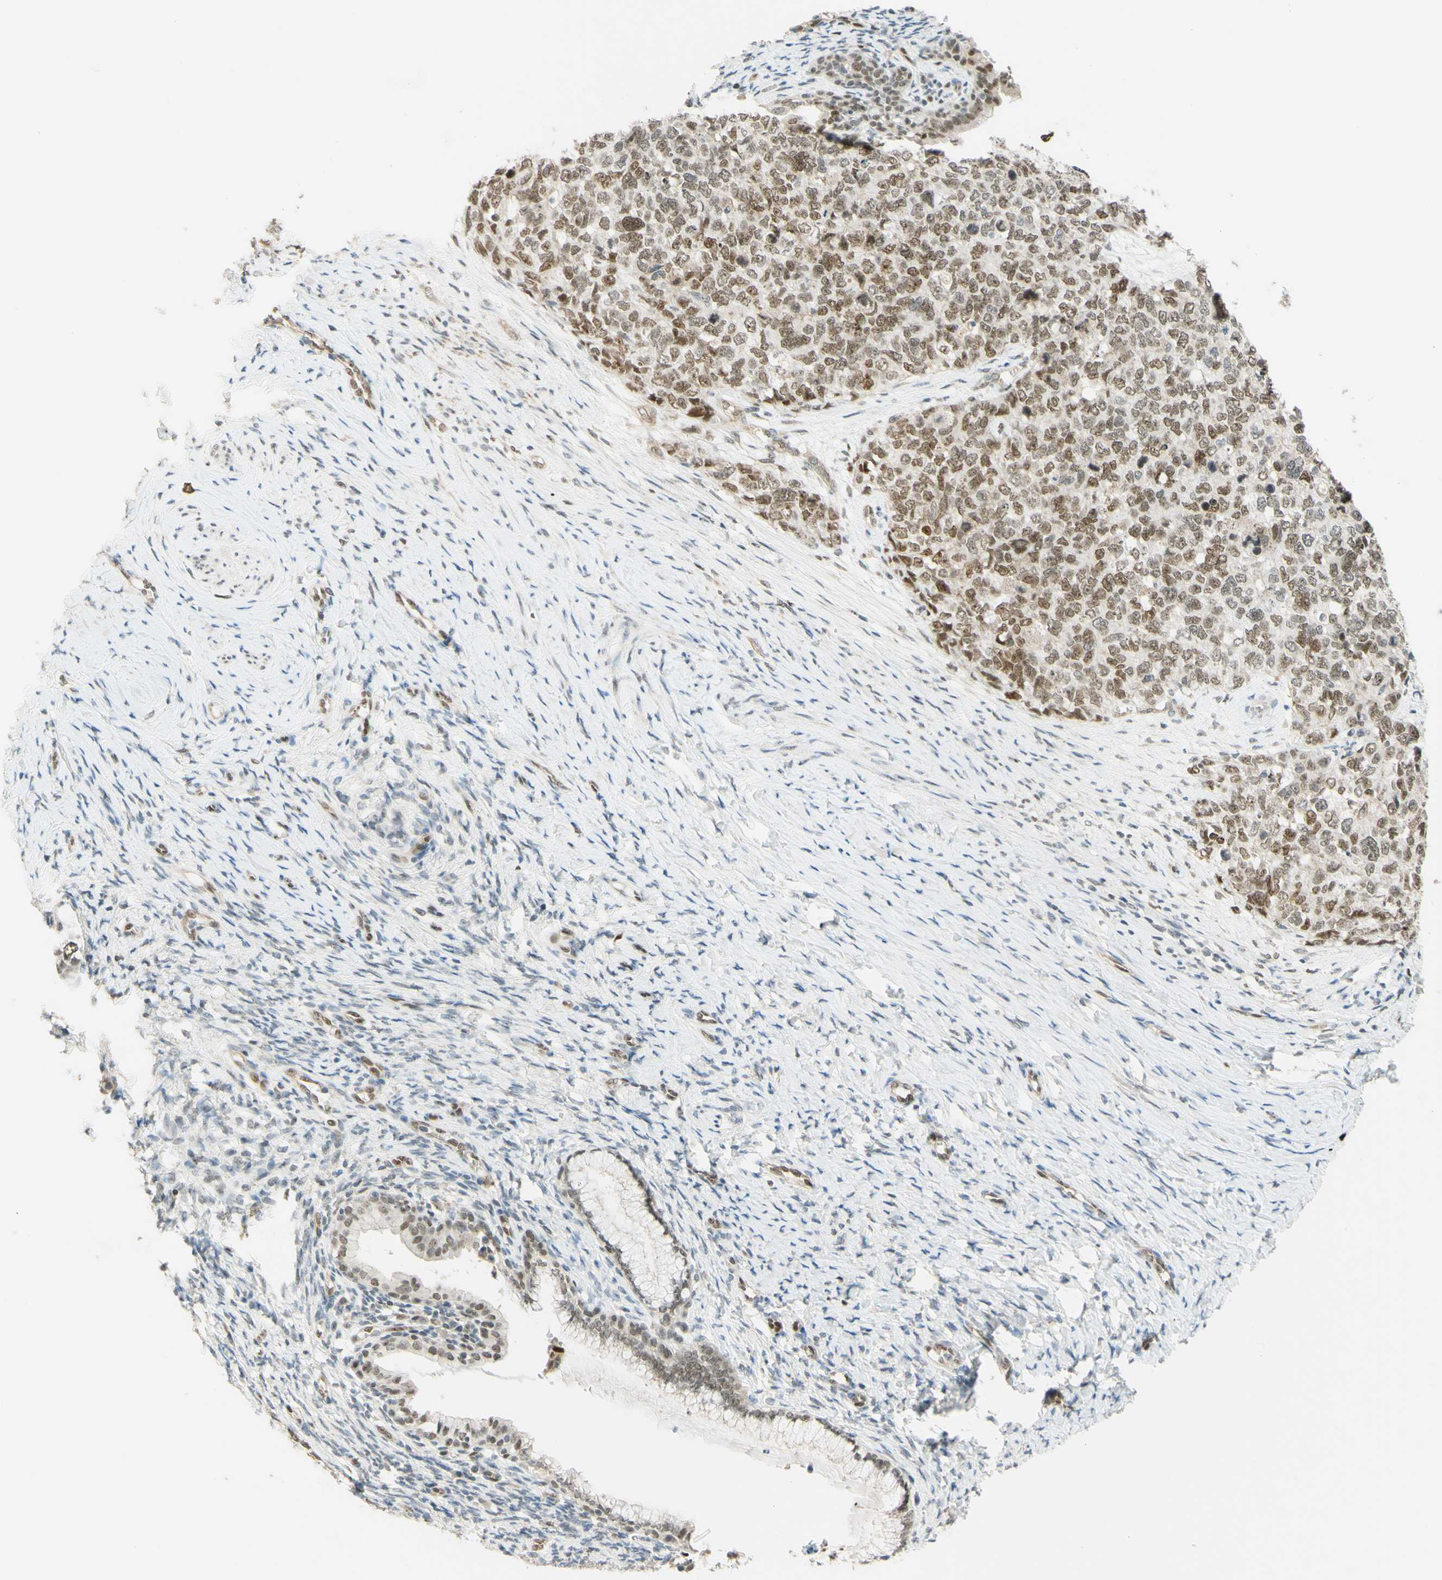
{"staining": {"intensity": "moderate", "quantity": ">75%", "location": "nuclear"}, "tissue": "cervical cancer", "cell_type": "Tumor cells", "image_type": "cancer", "snomed": [{"axis": "morphology", "description": "Squamous cell carcinoma, NOS"}, {"axis": "topography", "description": "Cervix"}], "caption": "Immunohistochemistry (IHC) of human cervical cancer demonstrates medium levels of moderate nuclear positivity in approximately >75% of tumor cells.", "gene": "POLB", "patient": {"sex": "female", "age": 63}}